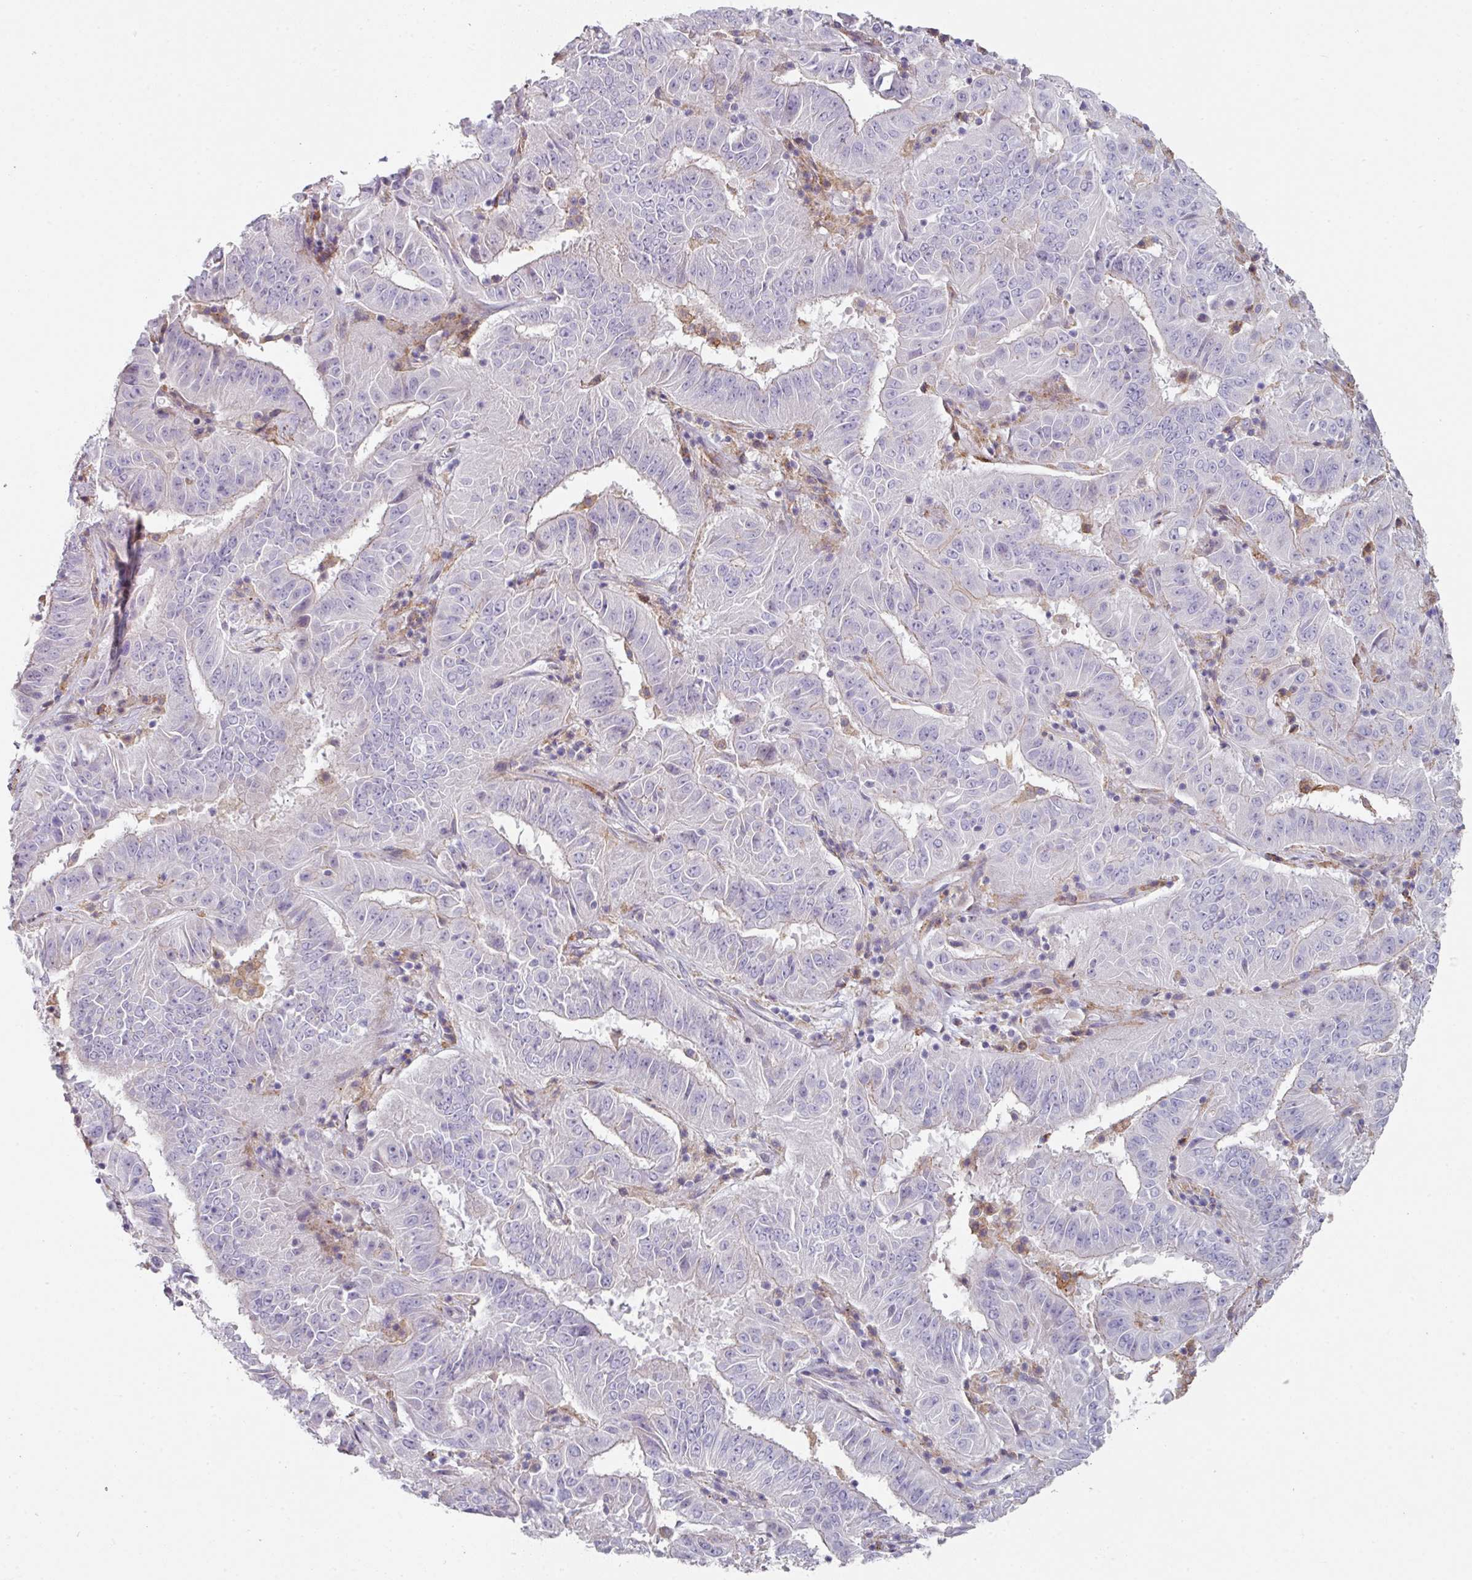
{"staining": {"intensity": "negative", "quantity": "none", "location": "none"}, "tissue": "pancreatic cancer", "cell_type": "Tumor cells", "image_type": "cancer", "snomed": [{"axis": "morphology", "description": "Adenocarcinoma, NOS"}, {"axis": "topography", "description": "Pancreas"}], "caption": "A photomicrograph of pancreatic adenocarcinoma stained for a protein reveals no brown staining in tumor cells.", "gene": "WSB2", "patient": {"sex": "male", "age": 63}}